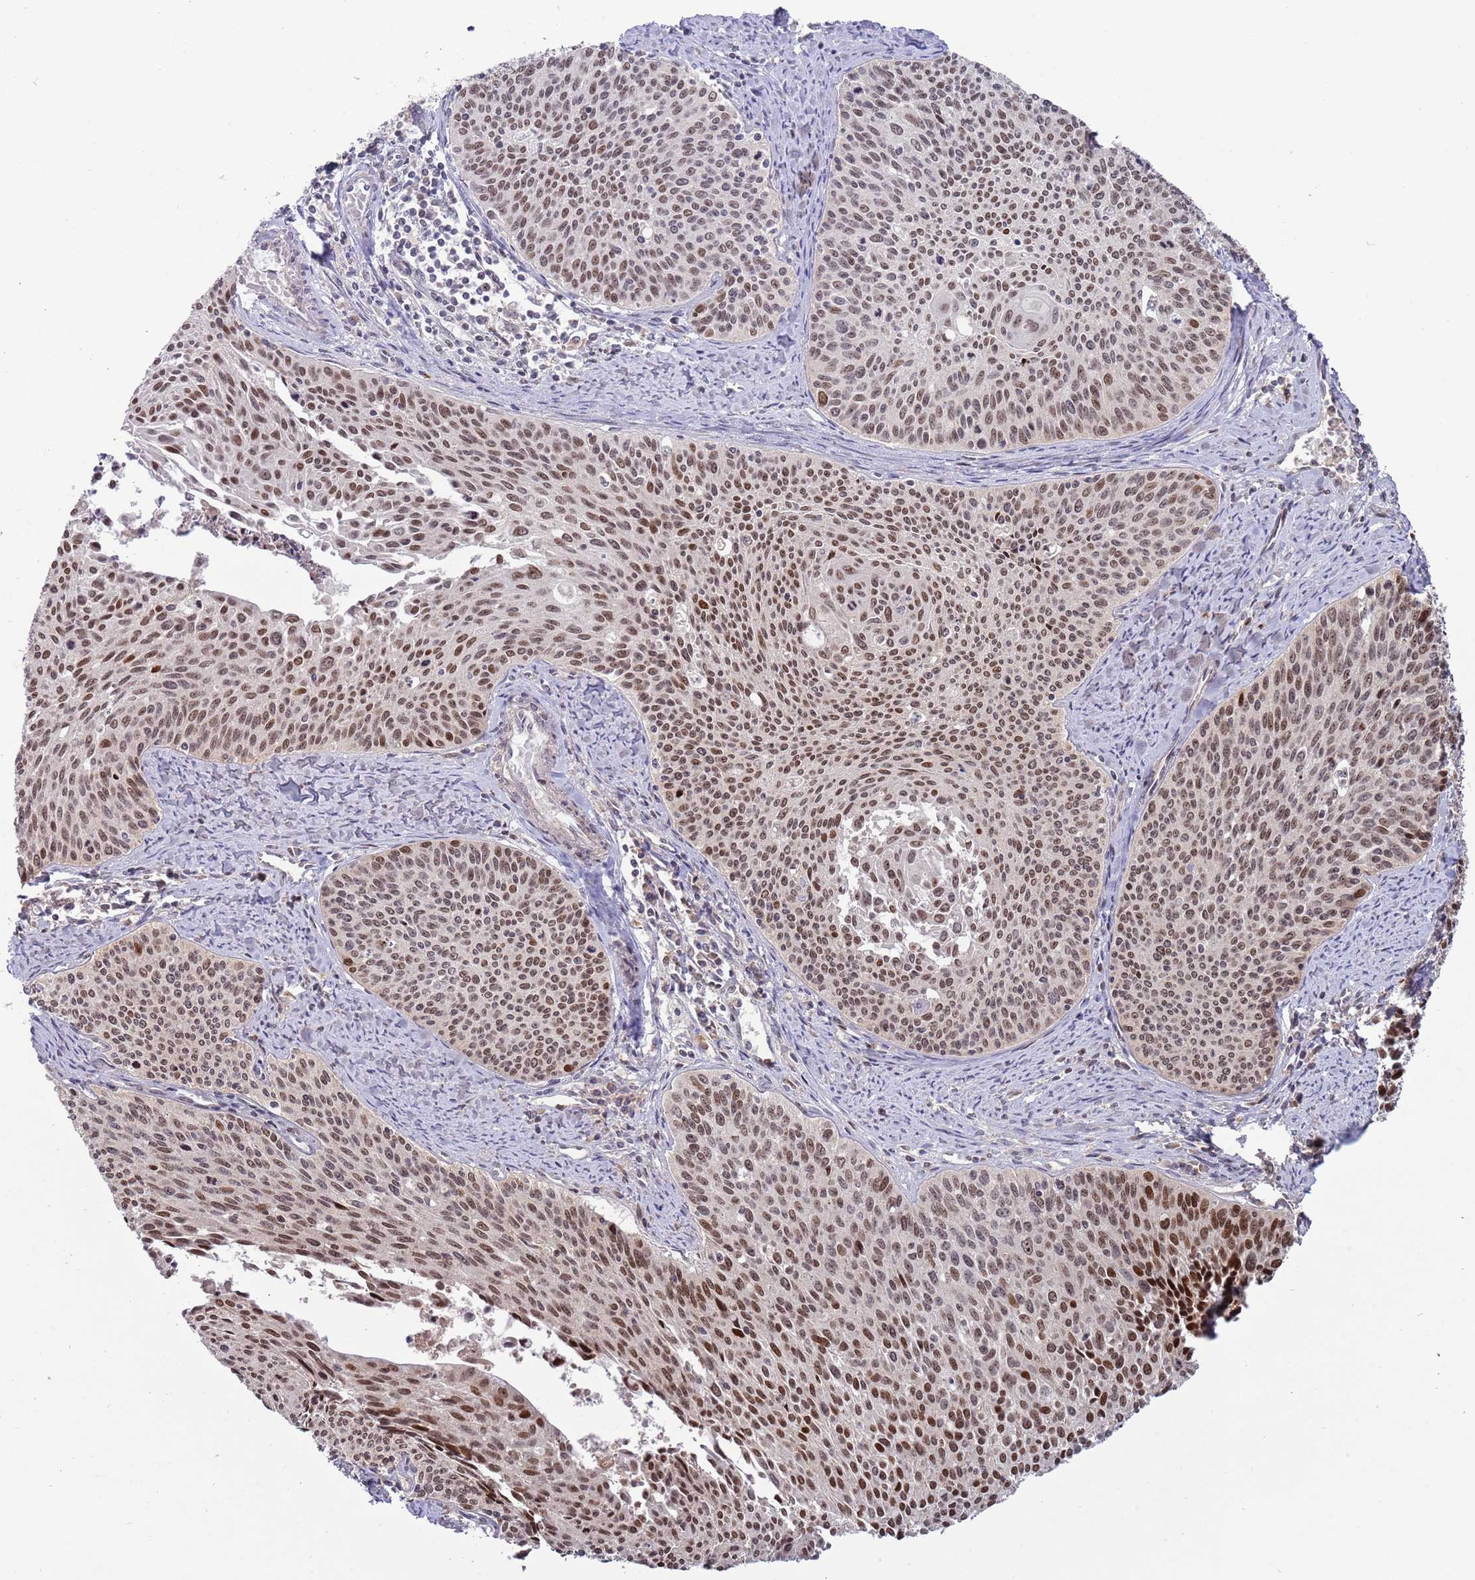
{"staining": {"intensity": "moderate", "quantity": ">75%", "location": "nuclear"}, "tissue": "cervical cancer", "cell_type": "Tumor cells", "image_type": "cancer", "snomed": [{"axis": "morphology", "description": "Squamous cell carcinoma, NOS"}, {"axis": "topography", "description": "Cervix"}], "caption": "Immunohistochemistry (DAB) staining of human cervical cancer (squamous cell carcinoma) demonstrates moderate nuclear protein positivity in approximately >75% of tumor cells. The staining was performed using DAB (3,3'-diaminobenzidine), with brown indicating positive protein expression. Nuclei are stained blue with hematoxylin.", "gene": "RCOR2", "patient": {"sex": "female", "age": 55}}